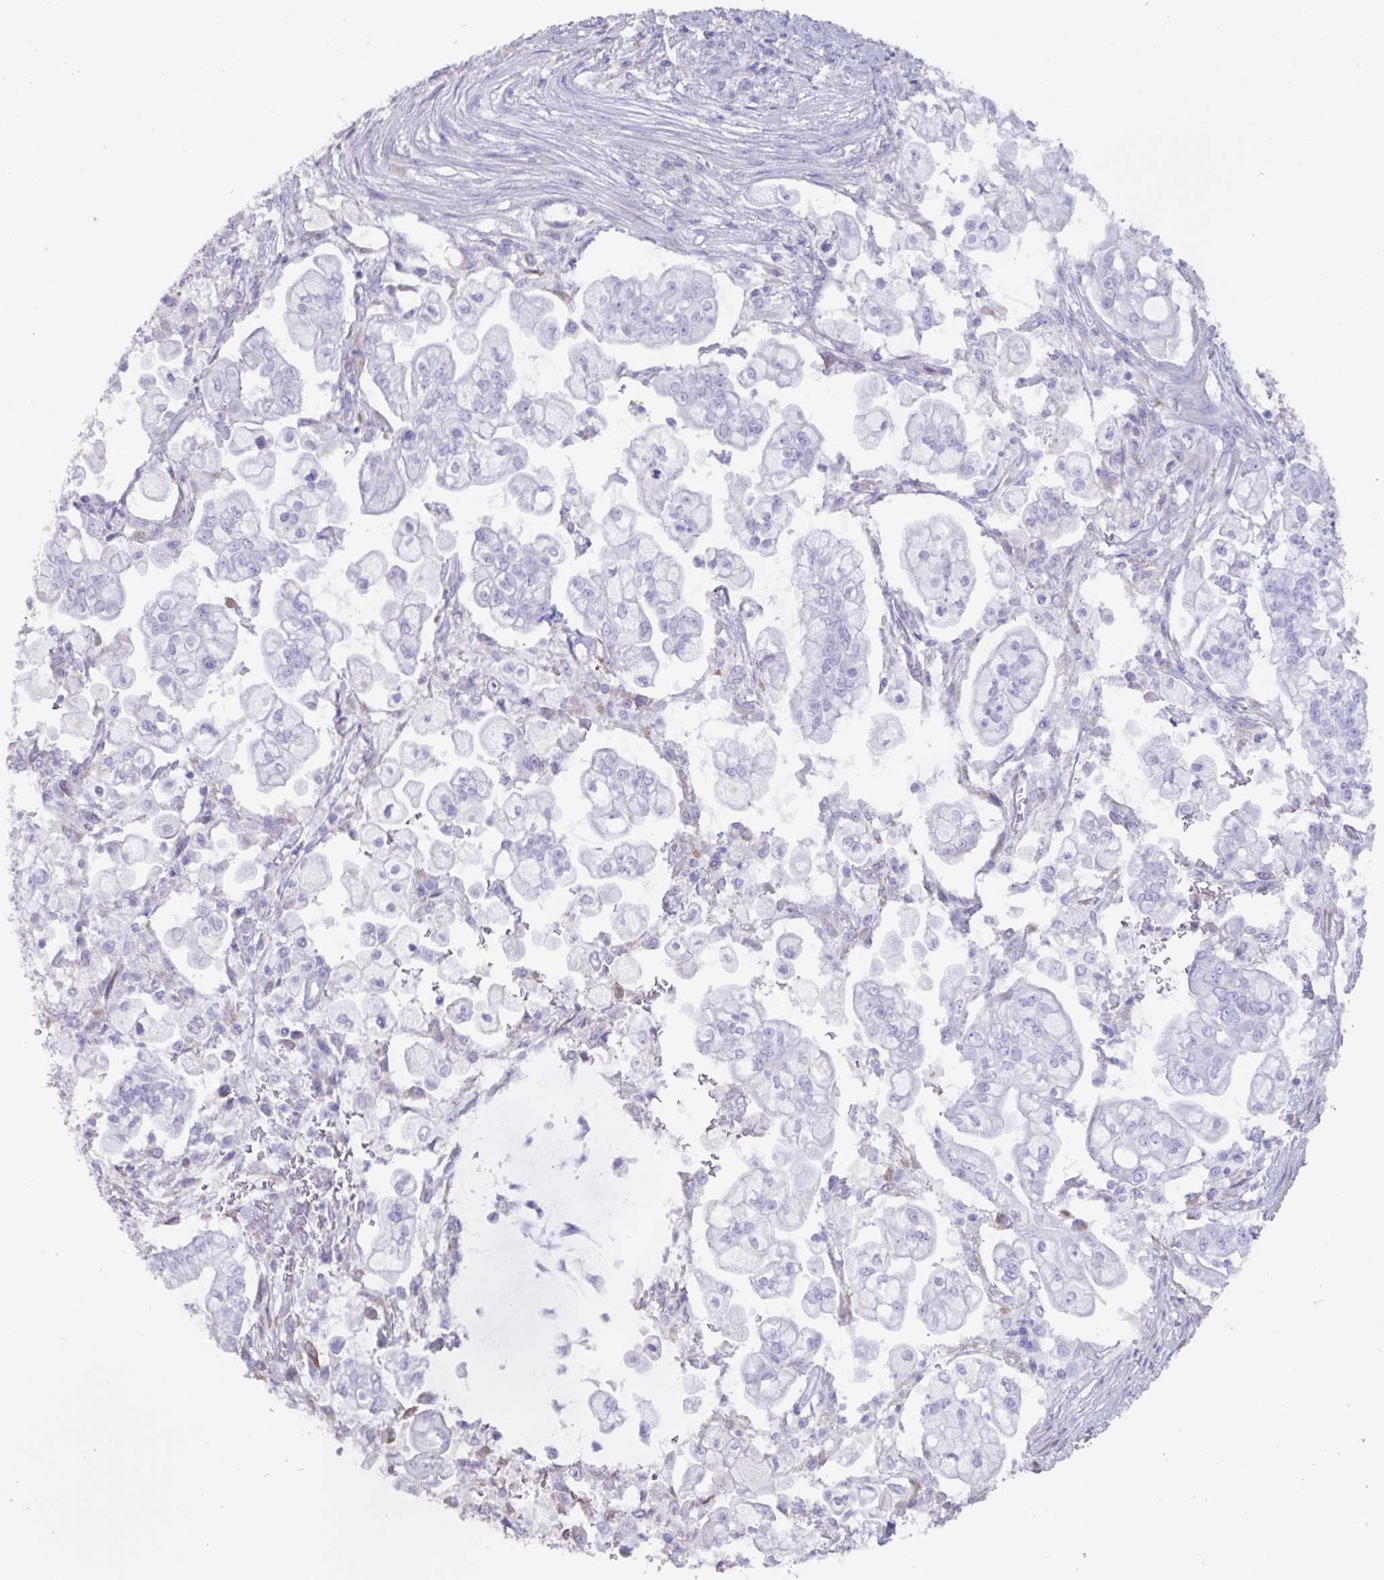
{"staining": {"intensity": "negative", "quantity": "none", "location": "none"}, "tissue": "pancreatic cancer", "cell_type": "Tumor cells", "image_type": "cancer", "snomed": [{"axis": "morphology", "description": "Adenocarcinoma, NOS"}, {"axis": "topography", "description": "Pancreas"}], "caption": "IHC of pancreatic cancer (adenocarcinoma) reveals no positivity in tumor cells. Nuclei are stained in blue.", "gene": "TNNC1", "patient": {"sex": "female", "age": 69}}